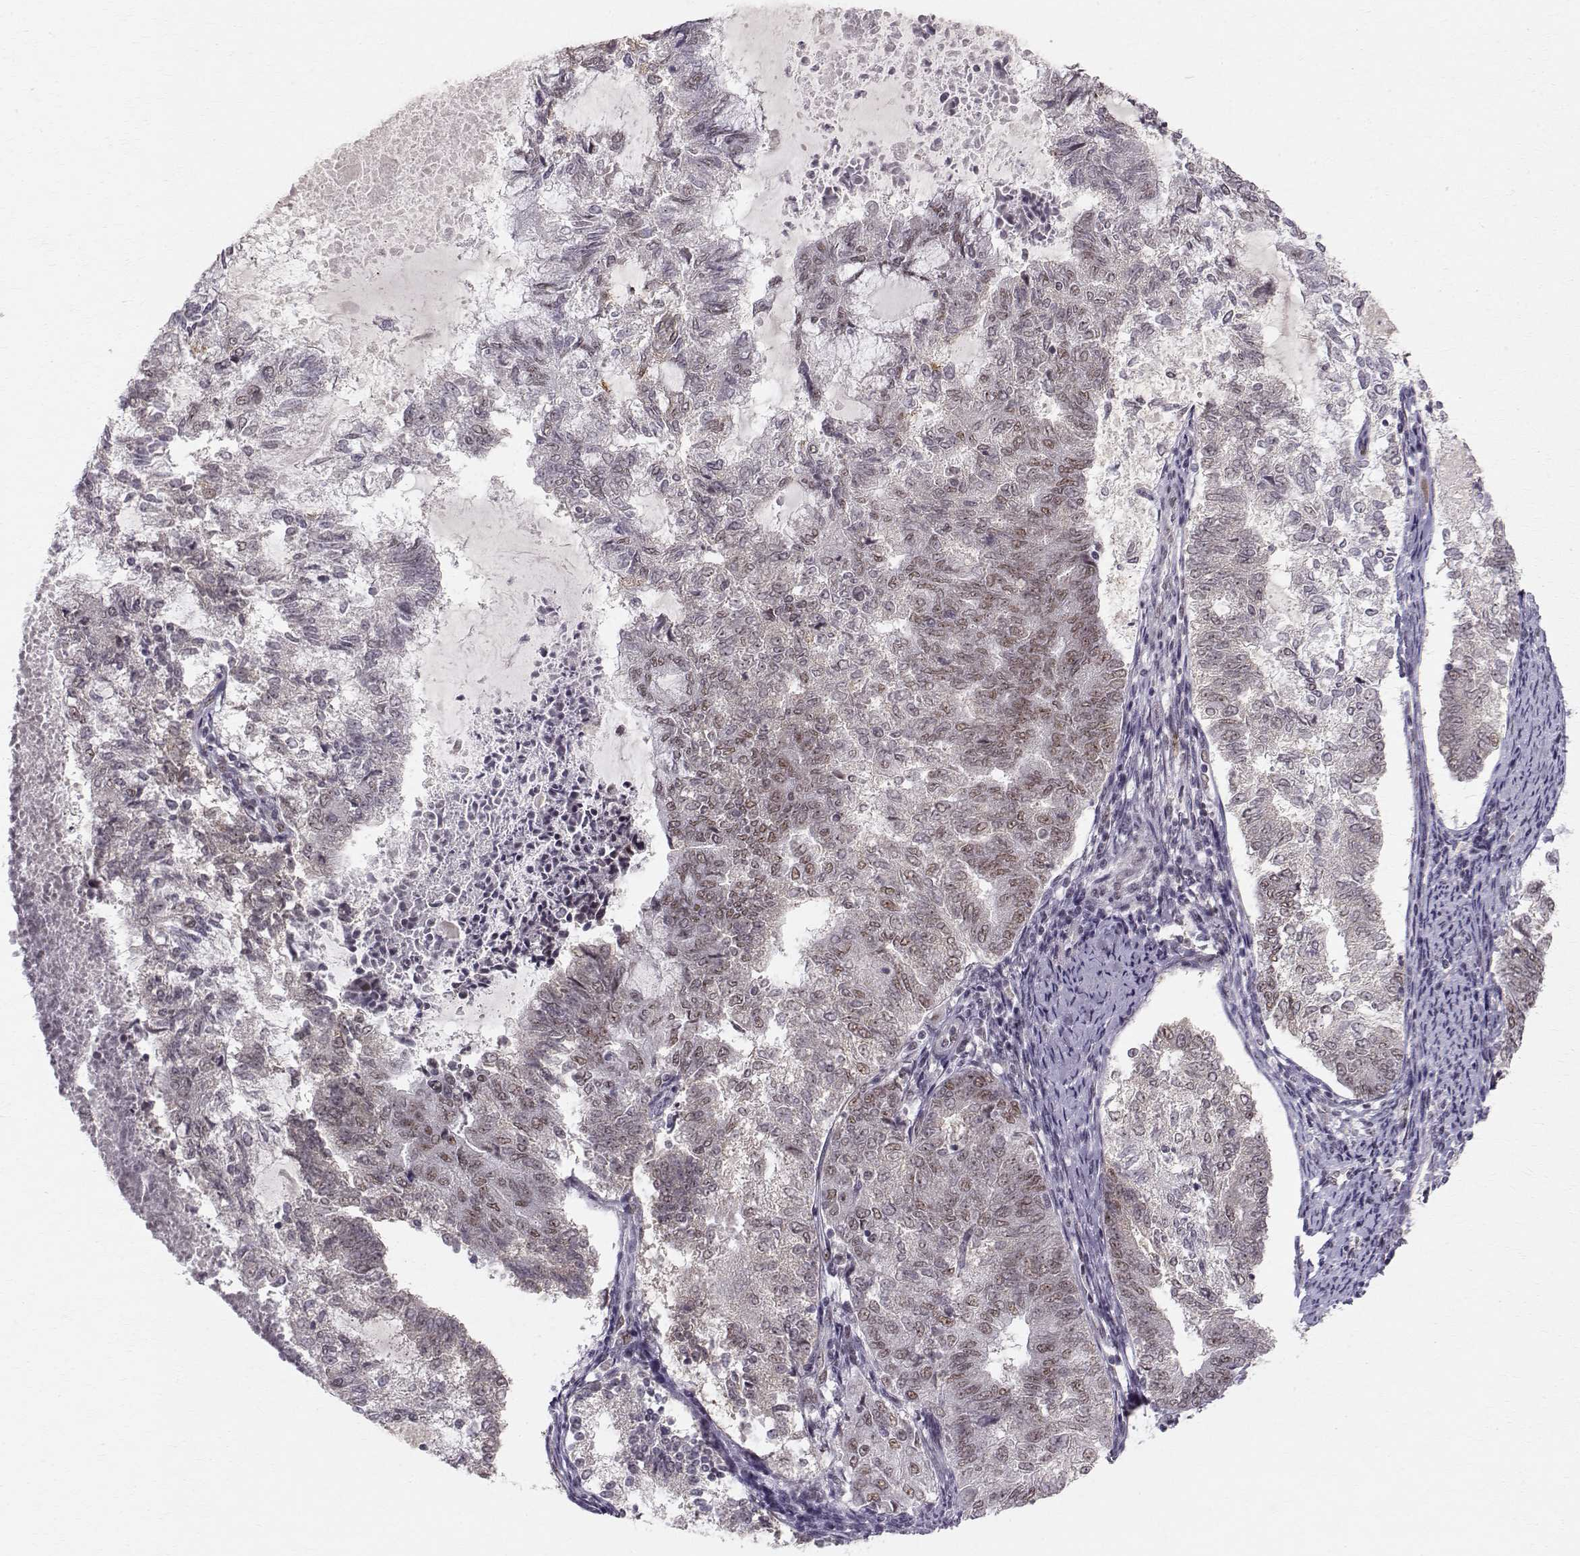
{"staining": {"intensity": "strong", "quantity": "25%-75%", "location": "nuclear"}, "tissue": "endometrial cancer", "cell_type": "Tumor cells", "image_type": "cancer", "snomed": [{"axis": "morphology", "description": "Adenocarcinoma, NOS"}, {"axis": "topography", "description": "Endometrium"}], "caption": "Immunohistochemical staining of human endometrial cancer exhibits high levels of strong nuclear staining in about 25%-75% of tumor cells.", "gene": "RPP38", "patient": {"sex": "female", "age": 65}}